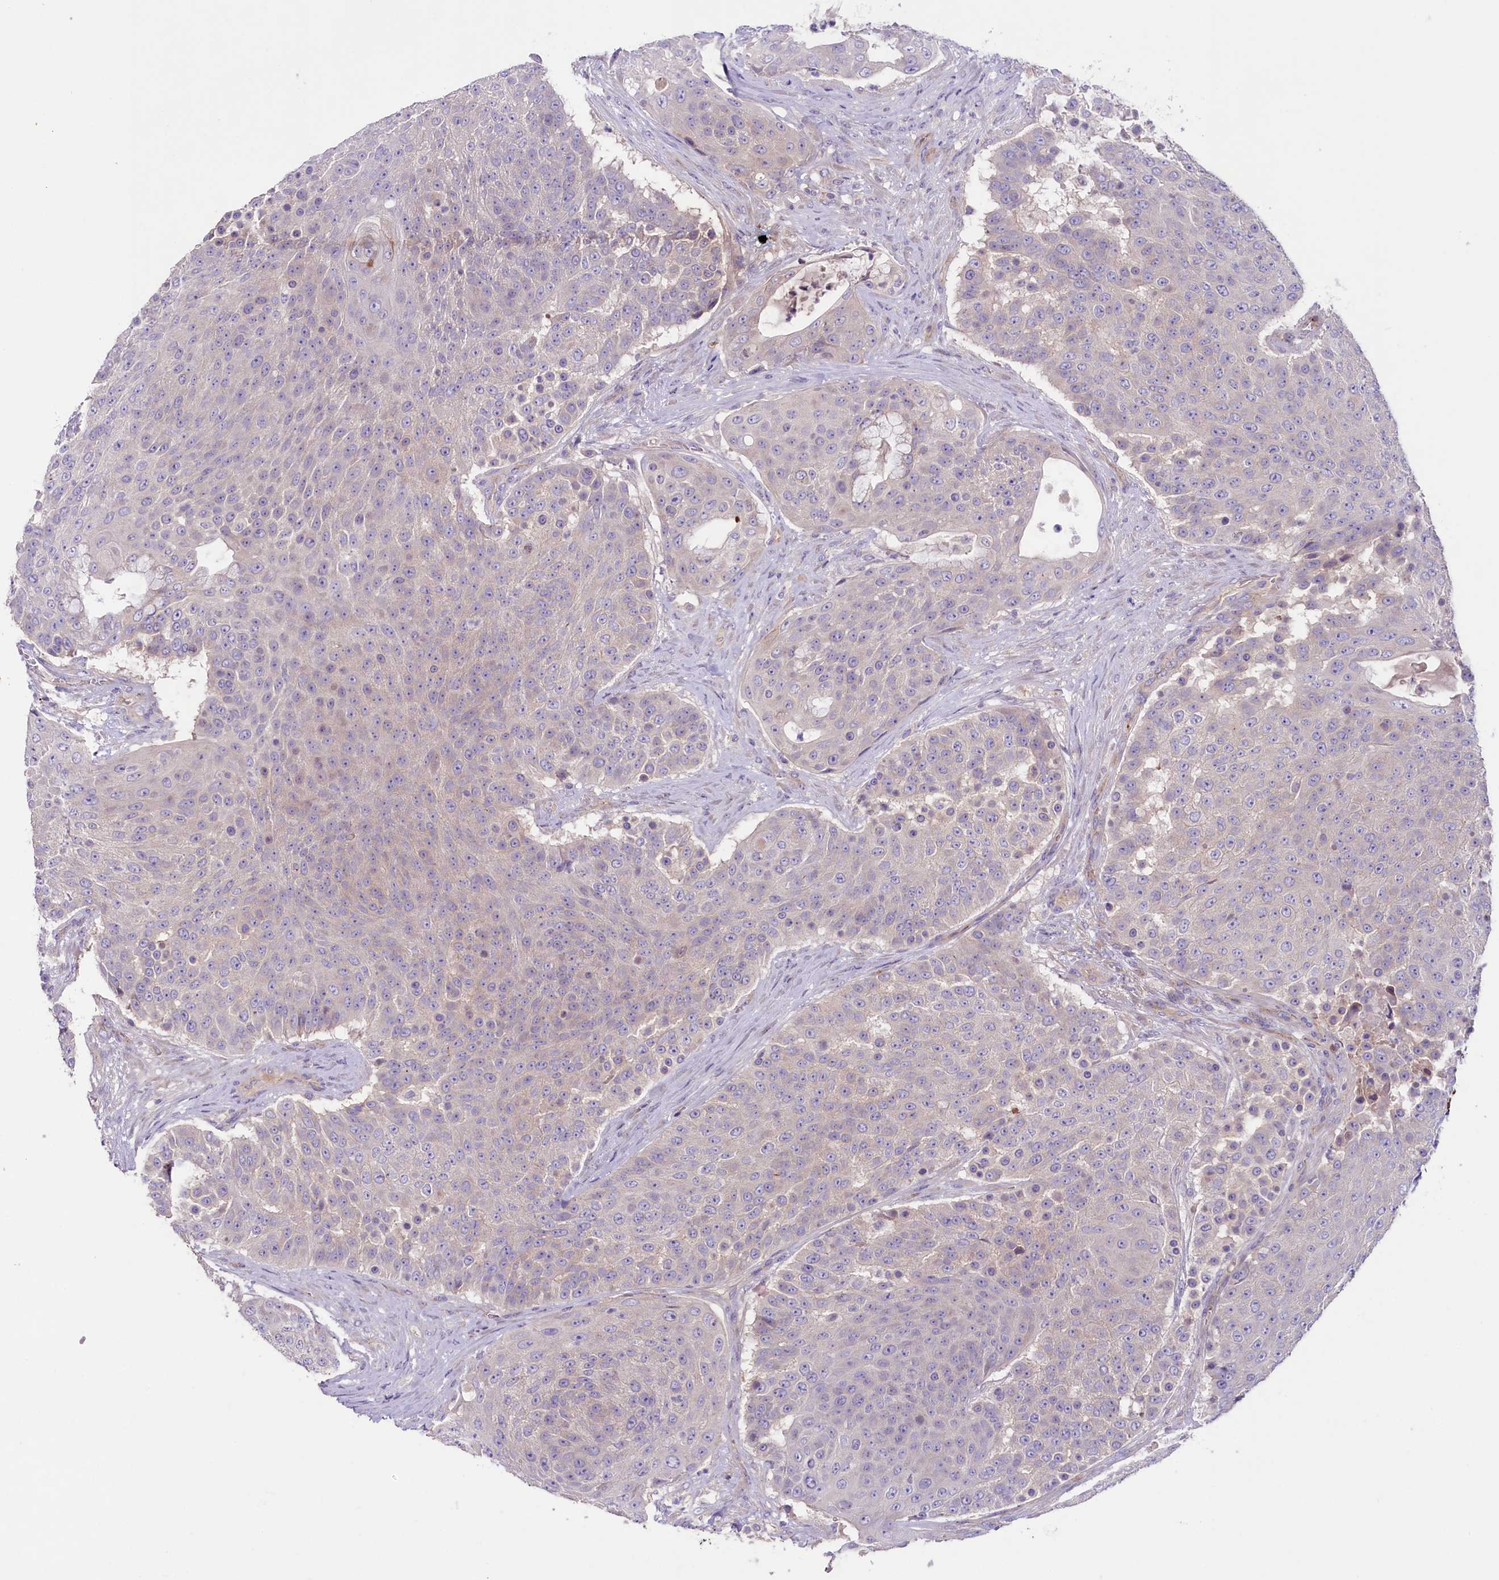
{"staining": {"intensity": "weak", "quantity": "<25%", "location": "cytoplasmic/membranous"}, "tissue": "urothelial cancer", "cell_type": "Tumor cells", "image_type": "cancer", "snomed": [{"axis": "morphology", "description": "Urothelial carcinoma, High grade"}, {"axis": "topography", "description": "Urinary bladder"}], "caption": "Tumor cells show no significant protein staining in high-grade urothelial carcinoma.", "gene": "CD99L2", "patient": {"sex": "female", "age": 63}}